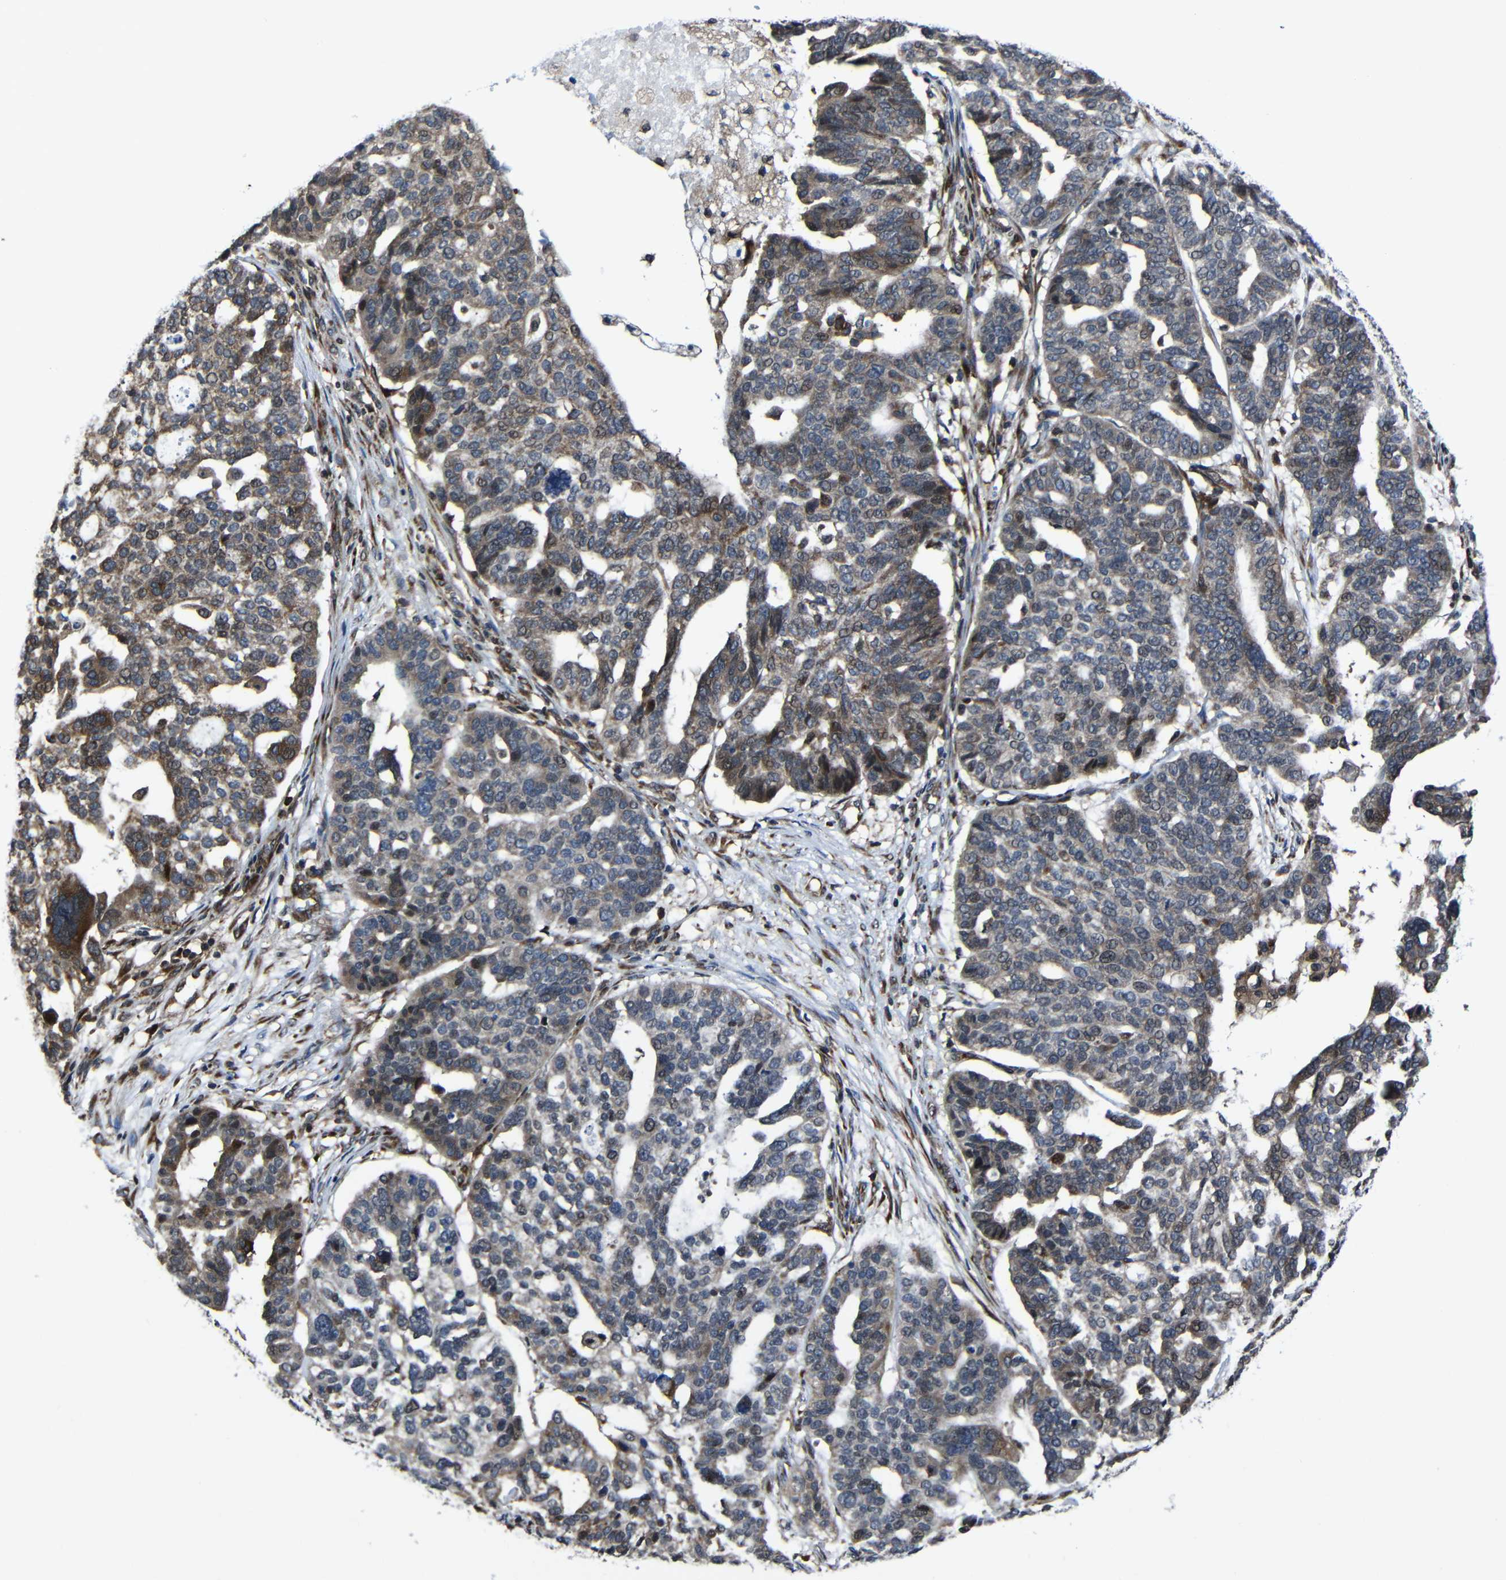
{"staining": {"intensity": "moderate", "quantity": "25%-75%", "location": "cytoplasmic/membranous"}, "tissue": "ovarian cancer", "cell_type": "Tumor cells", "image_type": "cancer", "snomed": [{"axis": "morphology", "description": "Cystadenocarcinoma, serous, NOS"}, {"axis": "topography", "description": "Ovary"}], "caption": "Brown immunohistochemical staining in ovarian cancer exhibits moderate cytoplasmic/membranous positivity in about 25%-75% of tumor cells. The staining was performed using DAB to visualize the protein expression in brown, while the nuclei were stained in blue with hematoxylin (Magnification: 20x).", "gene": "KIAA0513", "patient": {"sex": "female", "age": 59}}